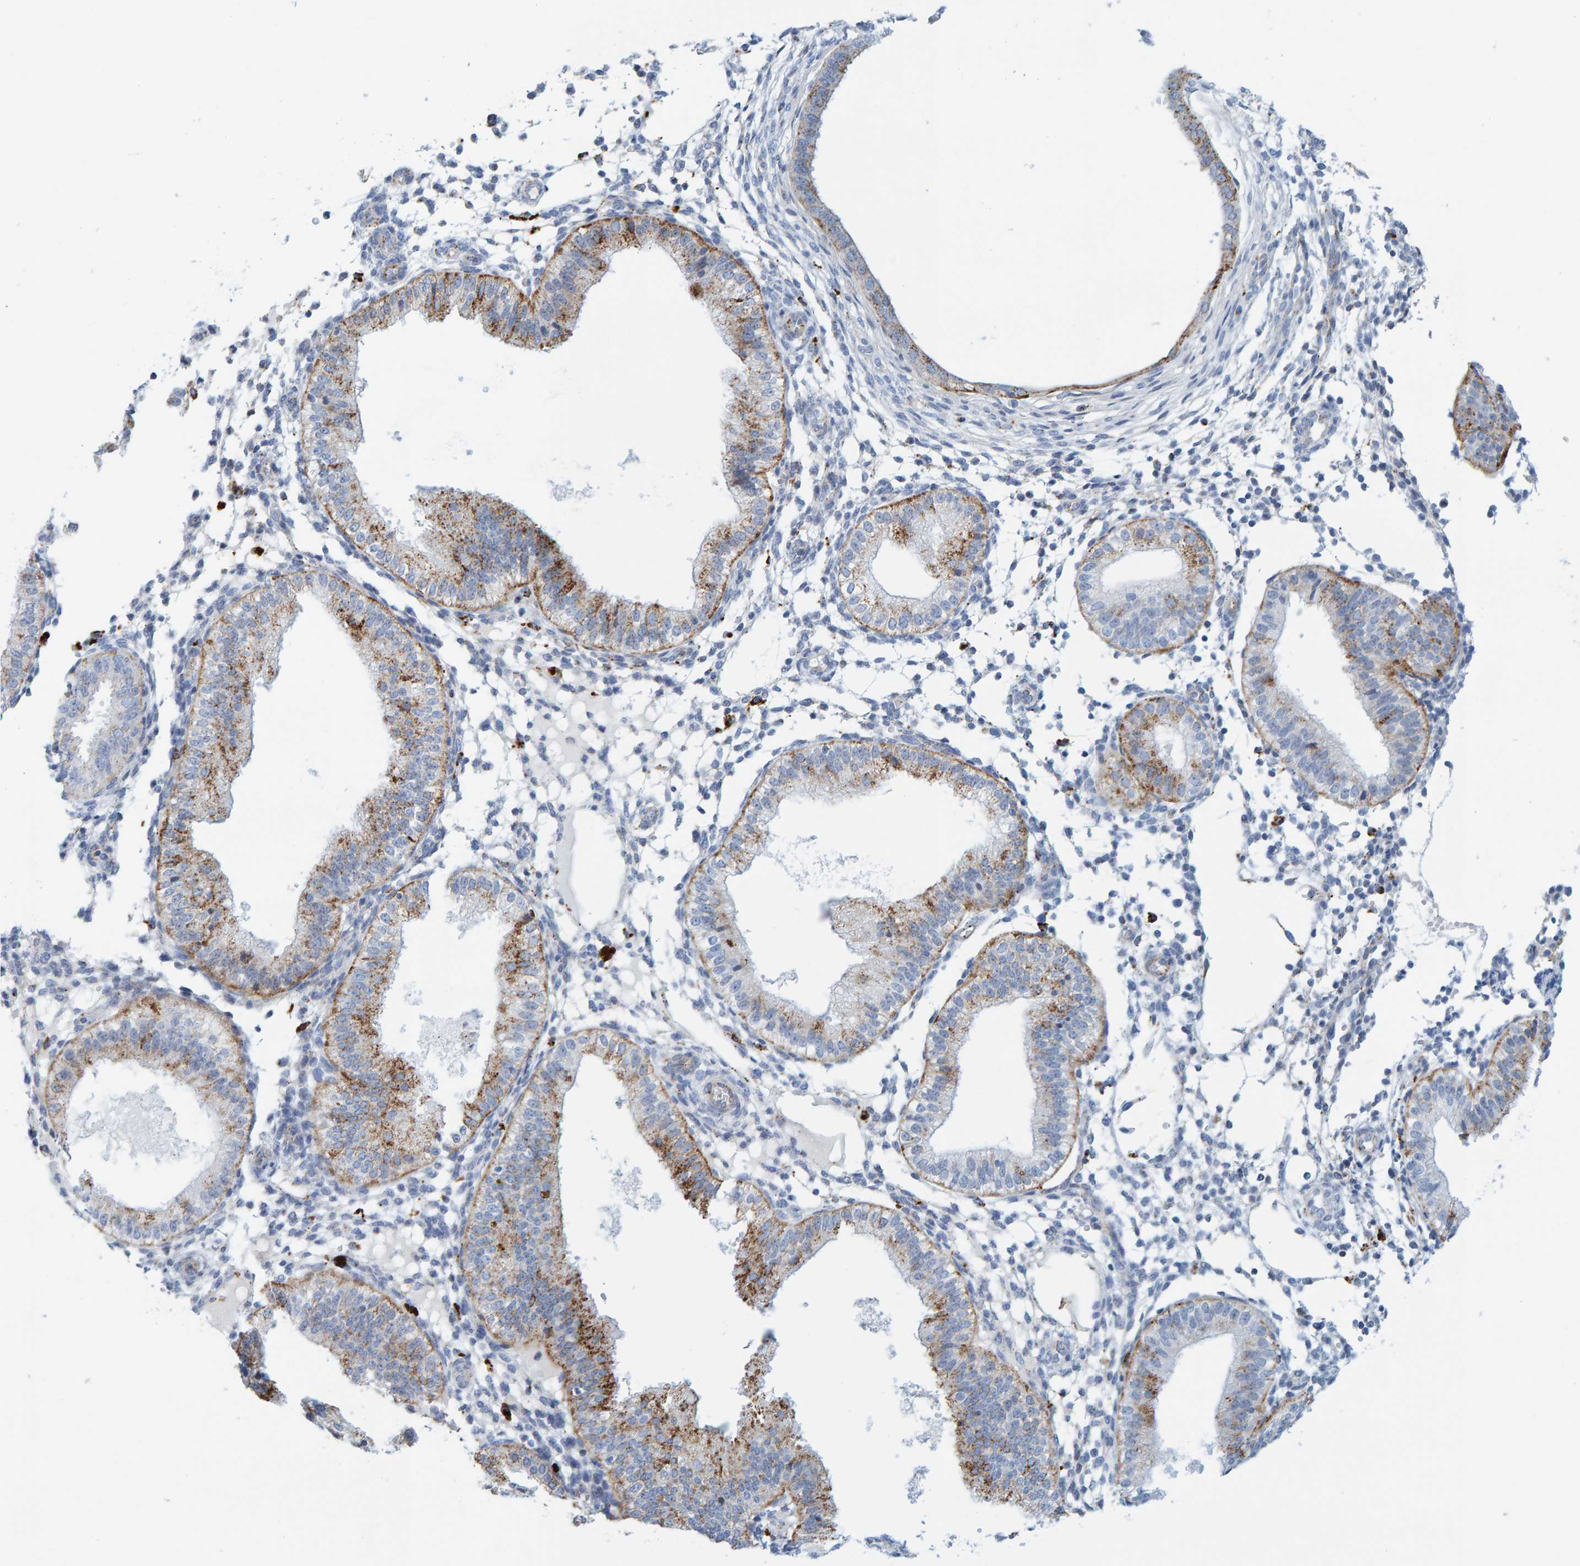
{"staining": {"intensity": "negative", "quantity": "none", "location": "none"}, "tissue": "endometrium", "cell_type": "Cells in endometrial stroma", "image_type": "normal", "snomed": [{"axis": "morphology", "description": "Normal tissue, NOS"}, {"axis": "topography", "description": "Endometrium"}], "caption": "A photomicrograph of human endometrium is negative for staining in cells in endometrial stroma. The staining is performed using DAB (3,3'-diaminobenzidine) brown chromogen with nuclei counter-stained in using hematoxylin.", "gene": "BIN3", "patient": {"sex": "female", "age": 39}}